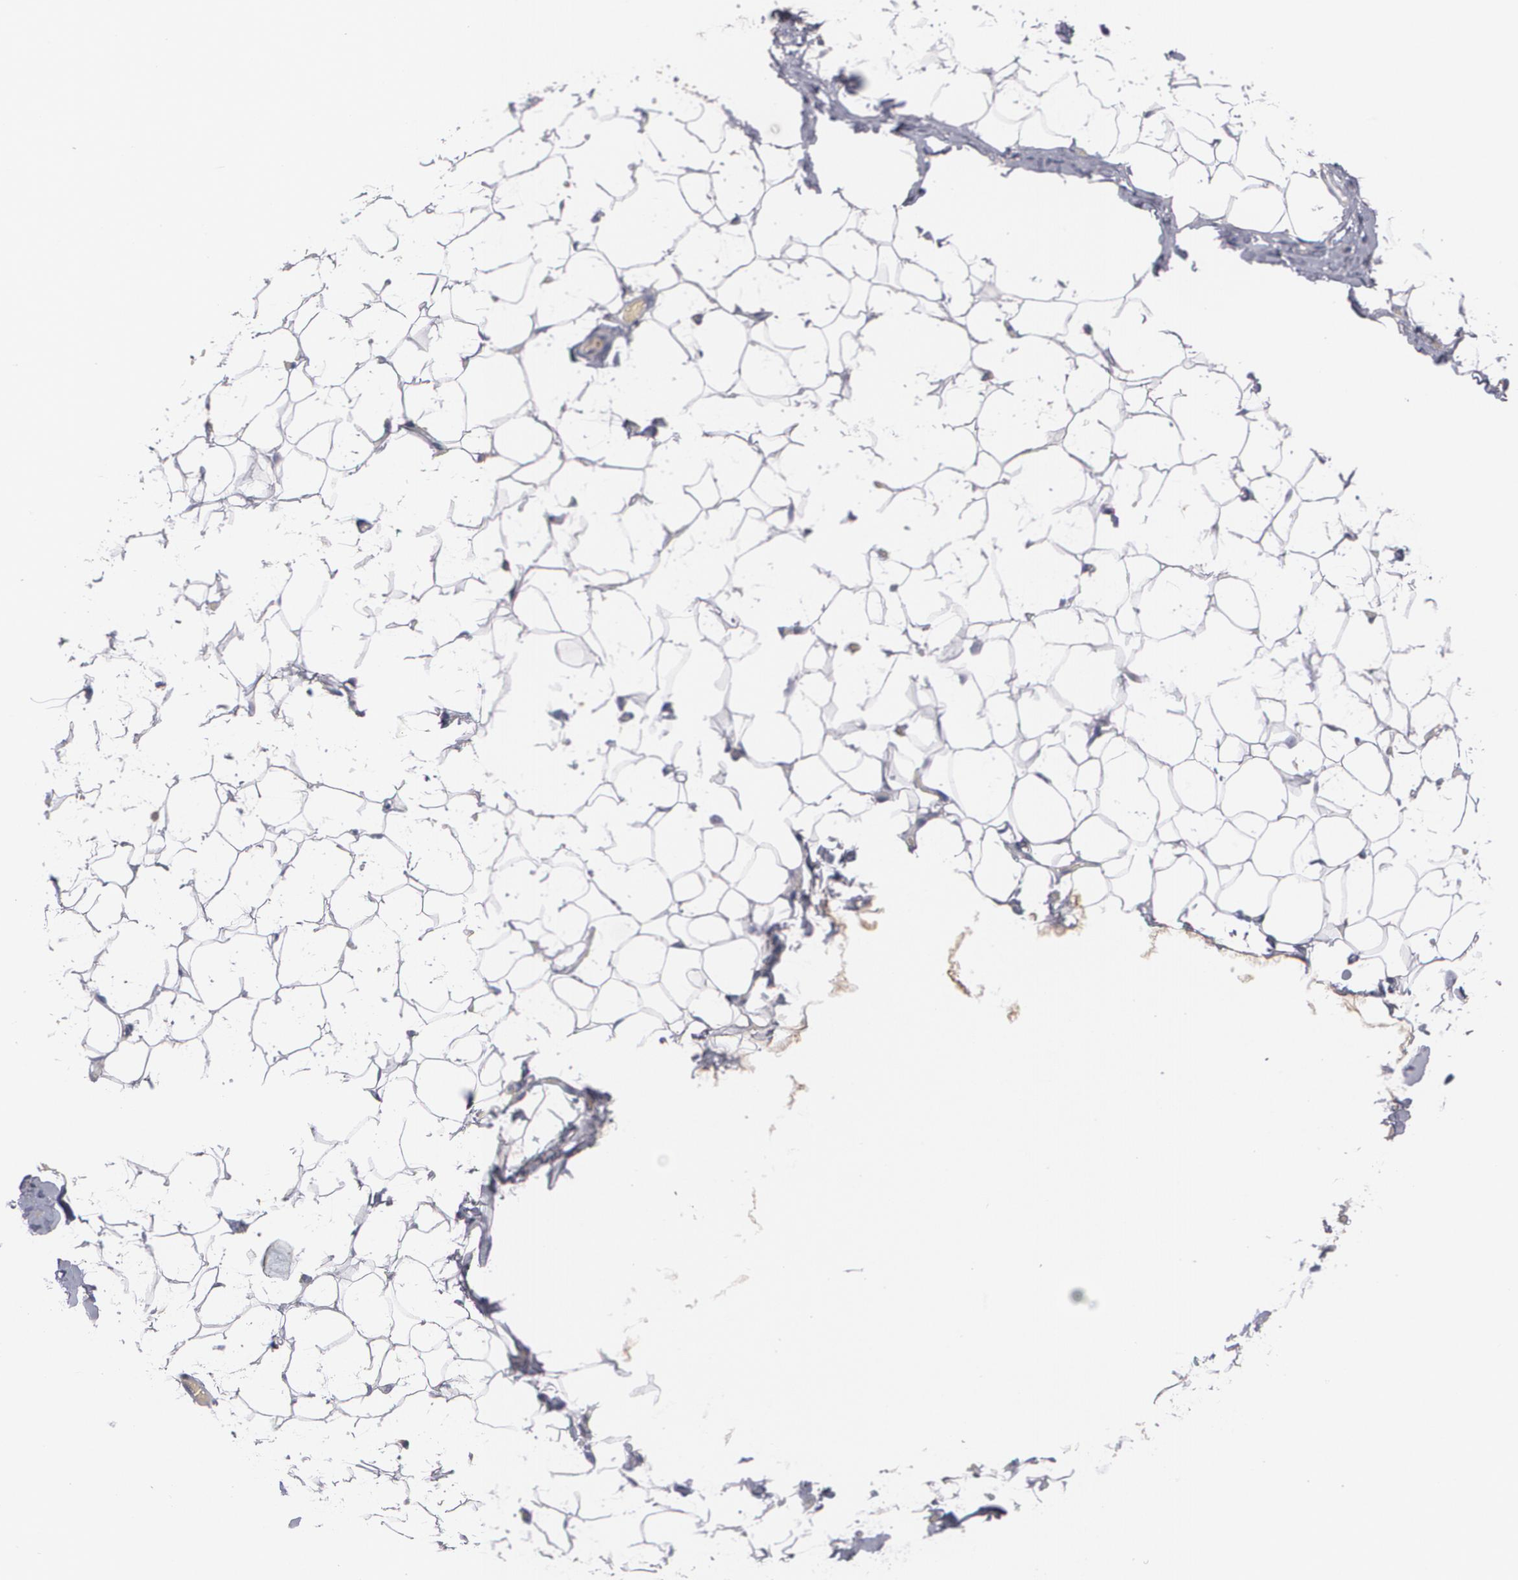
{"staining": {"intensity": "negative", "quantity": "none", "location": "none"}, "tissue": "adipose tissue", "cell_type": "Adipocytes", "image_type": "normal", "snomed": [{"axis": "morphology", "description": "Normal tissue, NOS"}, {"axis": "topography", "description": "Soft tissue"}], "caption": "A histopathology image of adipose tissue stained for a protein exhibits no brown staining in adipocytes. The staining was performed using DAB (3,3'-diaminobenzidine) to visualize the protein expression in brown, while the nuclei were stained in blue with hematoxylin (Magnification: 20x).", "gene": "FBLN1", "patient": {"sex": "male", "age": 26}}